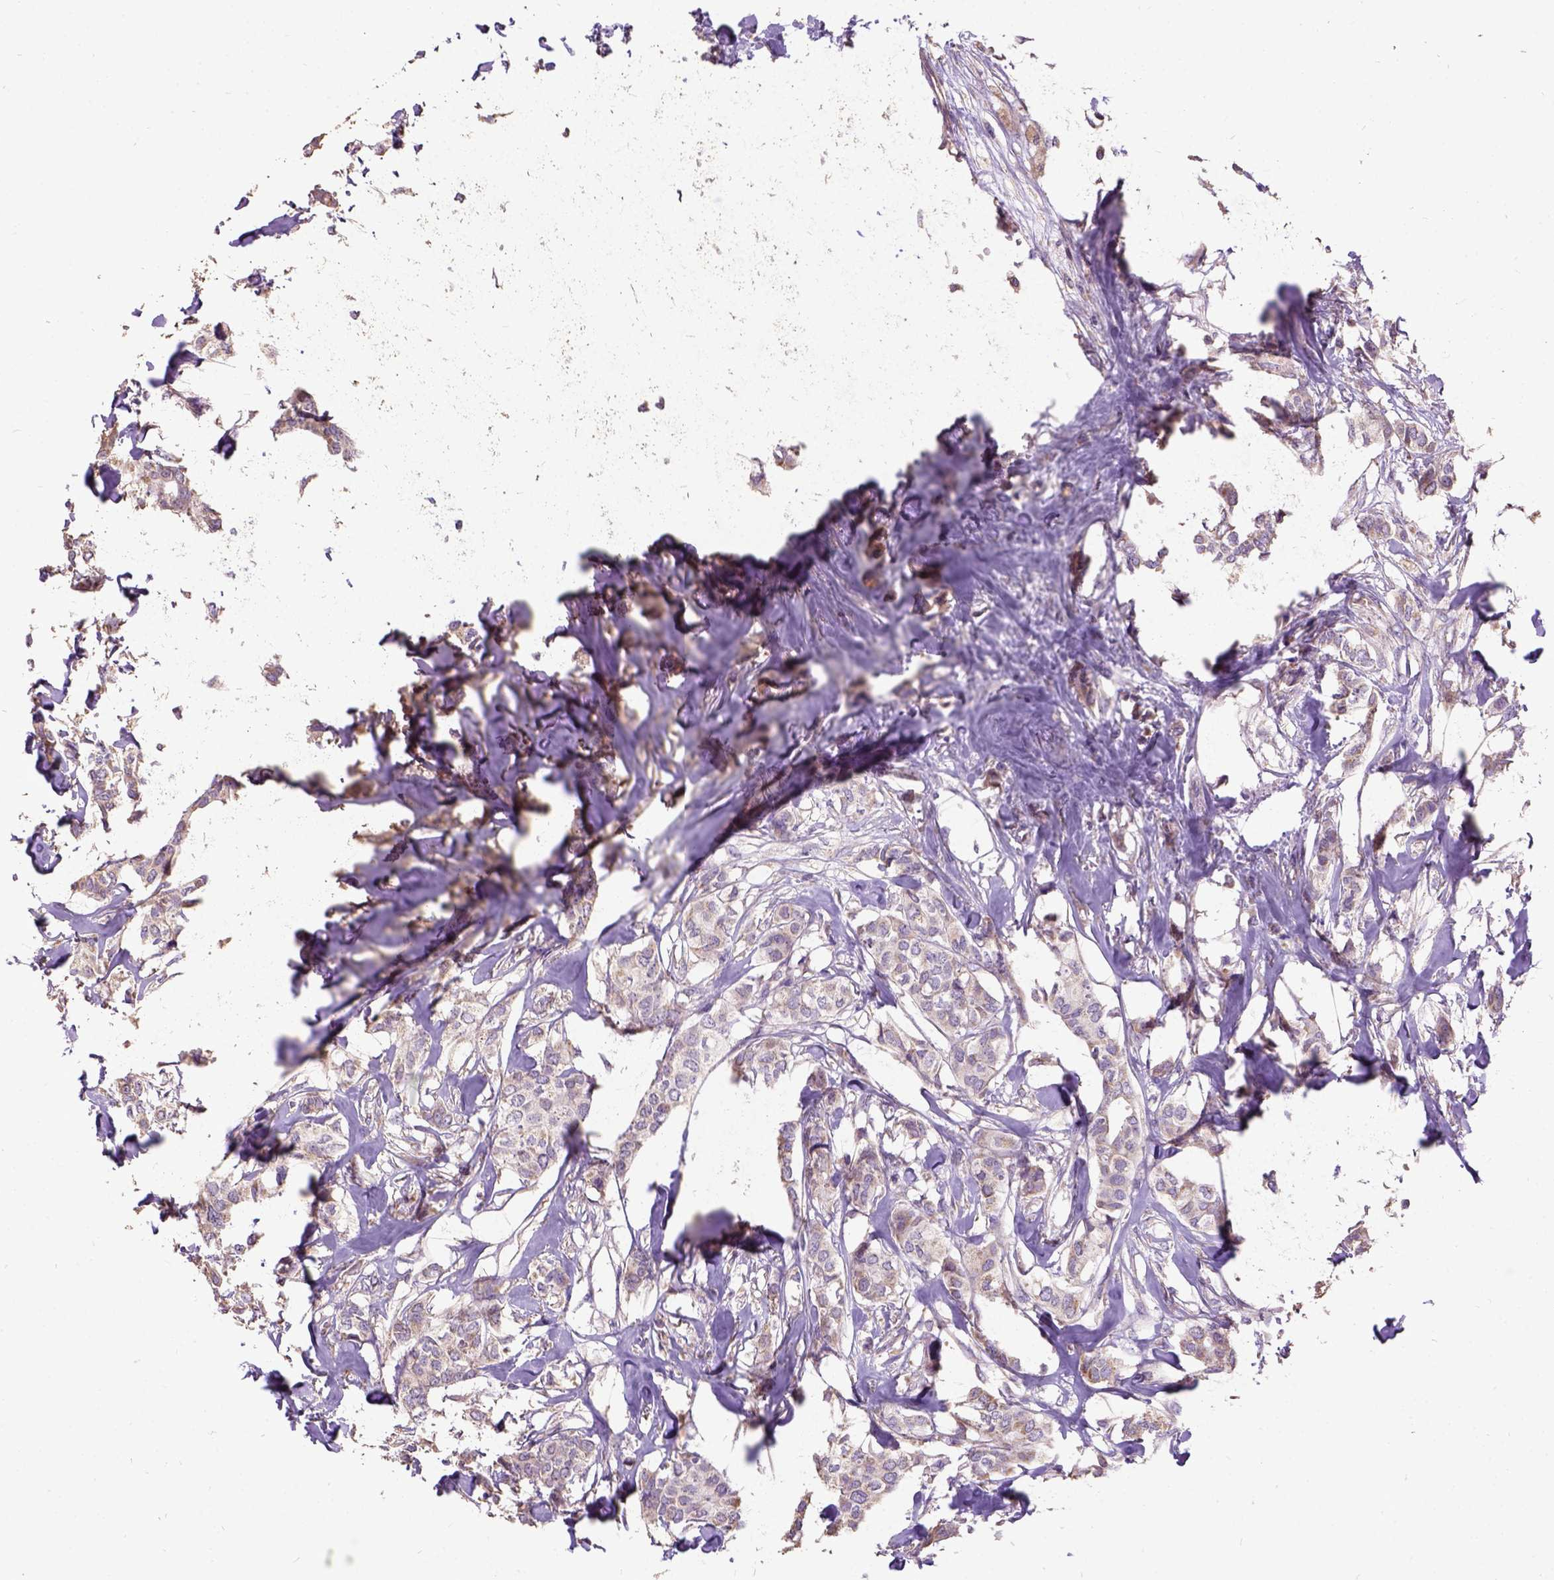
{"staining": {"intensity": "weak", "quantity": ">75%", "location": "cytoplasmic/membranous"}, "tissue": "breast cancer", "cell_type": "Tumor cells", "image_type": "cancer", "snomed": [{"axis": "morphology", "description": "Duct carcinoma"}, {"axis": "topography", "description": "Breast"}], "caption": "High-magnification brightfield microscopy of breast cancer stained with DAB (3,3'-diaminobenzidine) (brown) and counterstained with hematoxylin (blue). tumor cells exhibit weak cytoplasmic/membranous staining is appreciated in approximately>75% of cells.", "gene": "DQX1", "patient": {"sex": "female", "age": 62}}